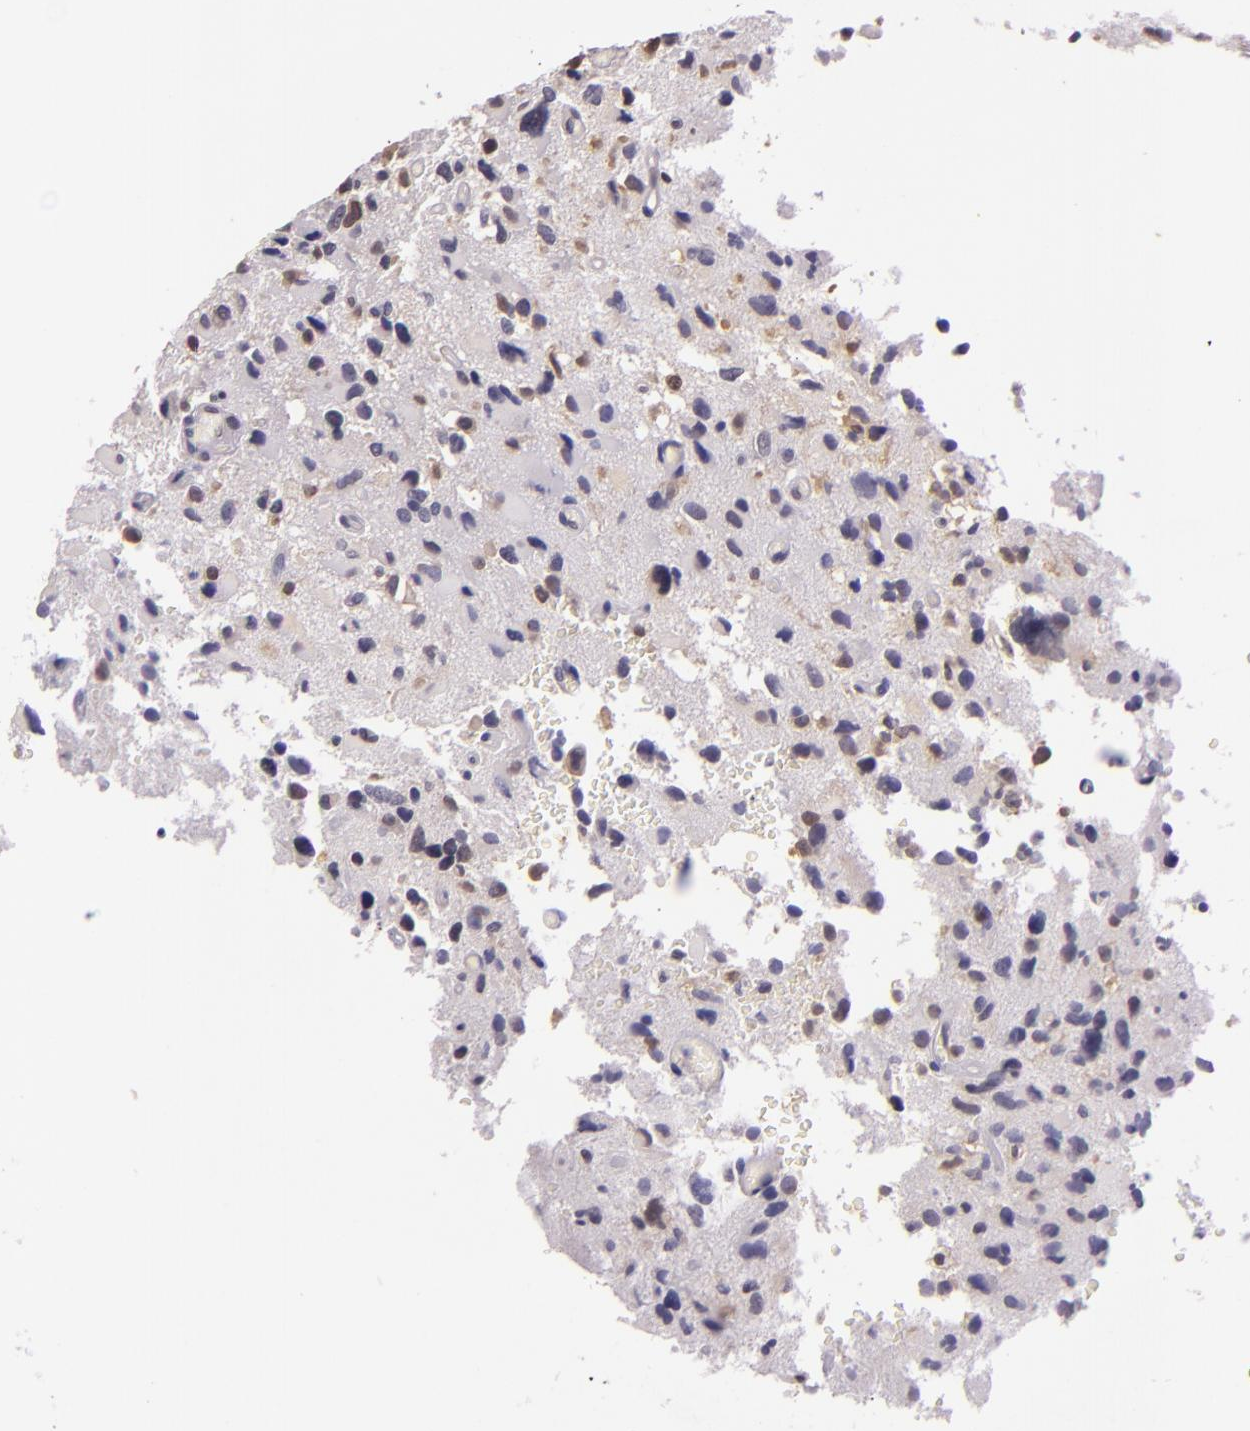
{"staining": {"intensity": "negative", "quantity": "none", "location": "none"}, "tissue": "glioma", "cell_type": "Tumor cells", "image_type": "cancer", "snomed": [{"axis": "morphology", "description": "Glioma, malignant, High grade"}, {"axis": "topography", "description": "Brain"}], "caption": "Immunohistochemistry (IHC) histopathology image of human glioma stained for a protein (brown), which demonstrates no staining in tumor cells.", "gene": "HSPA8", "patient": {"sex": "male", "age": 69}}